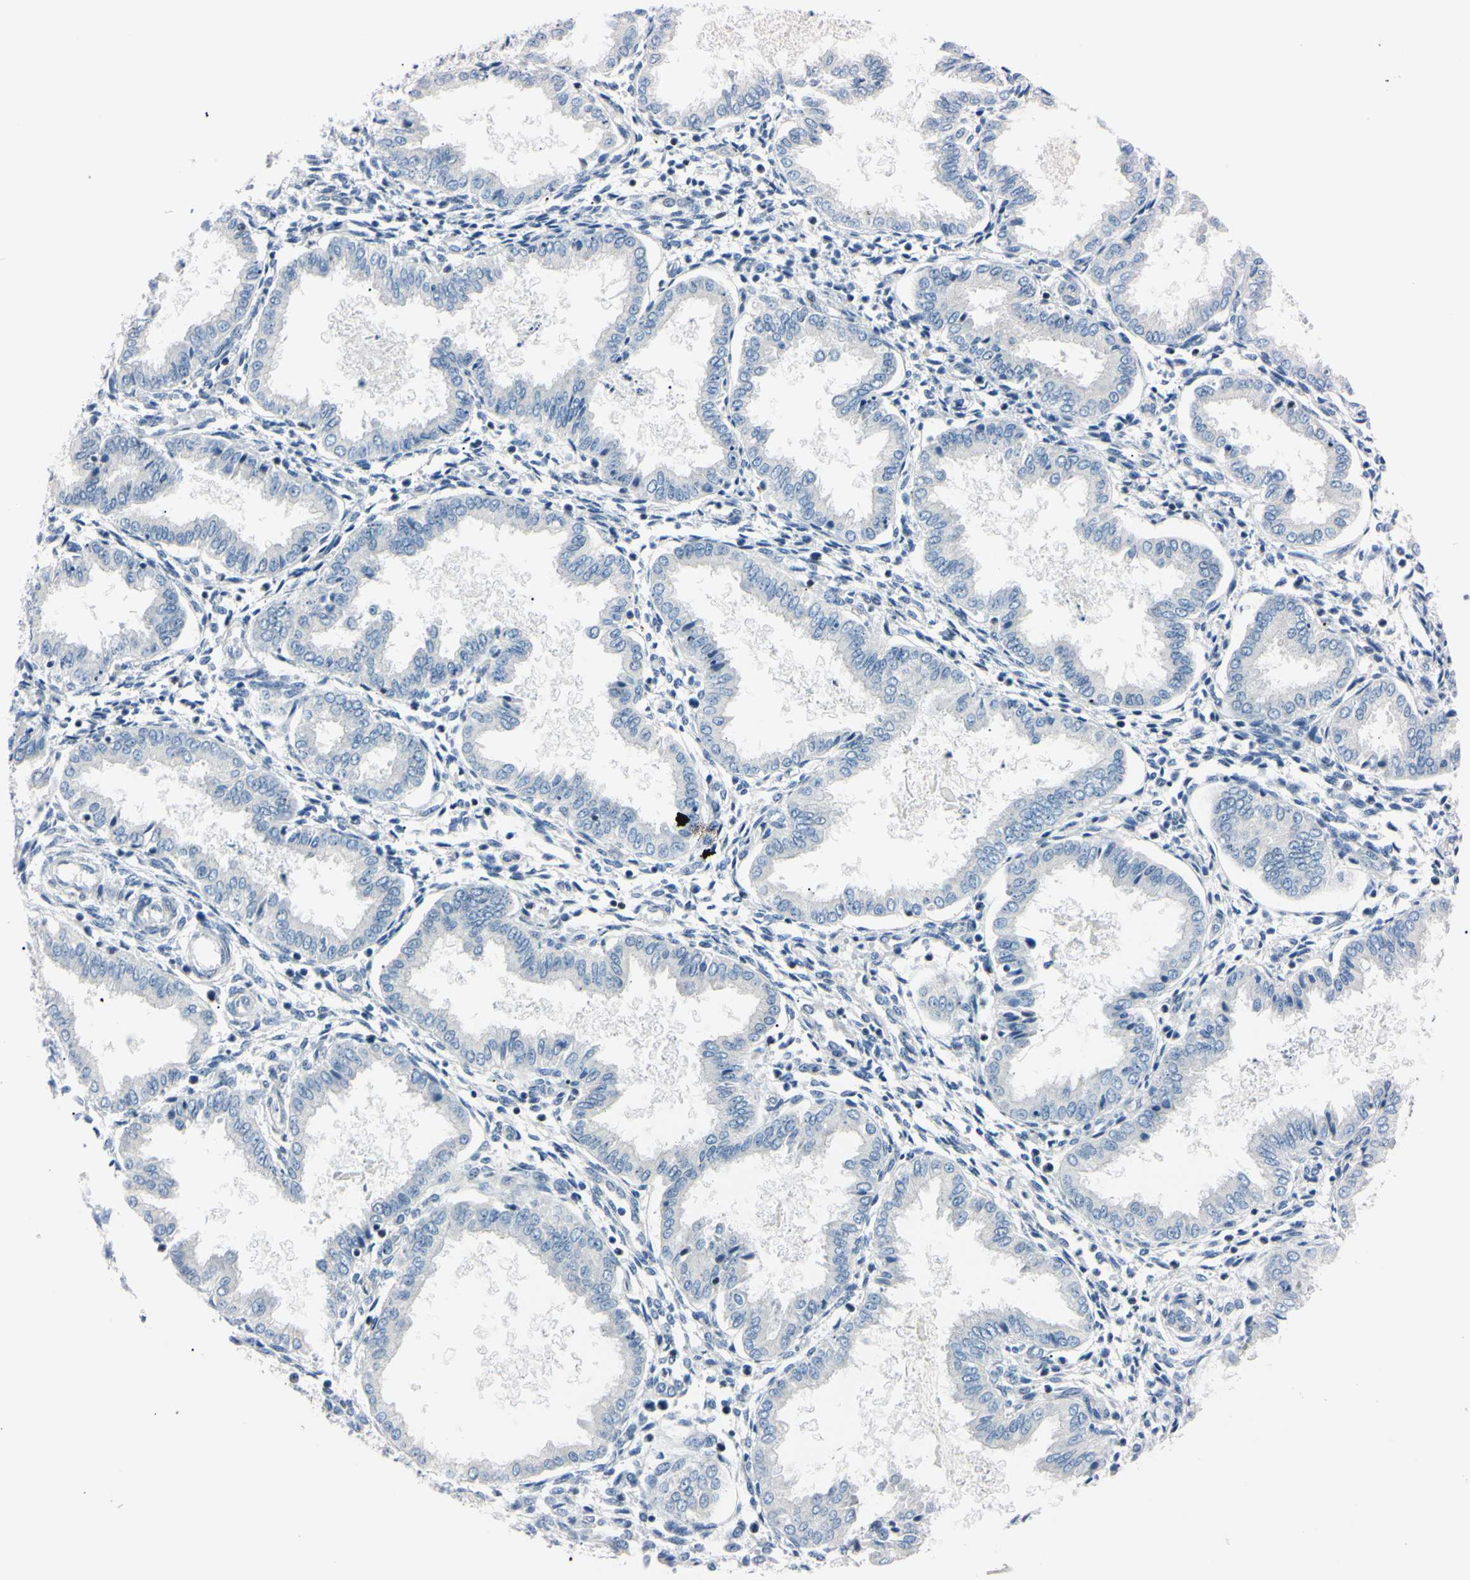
{"staining": {"intensity": "negative", "quantity": "none", "location": "none"}, "tissue": "endometrium", "cell_type": "Cells in endometrial stroma", "image_type": "normal", "snomed": [{"axis": "morphology", "description": "Normal tissue, NOS"}, {"axis": "topography", "description": "Endometrium"}], "caption": "IHC of normal human endometrium reveals no staining in cells in endometrial stroma.", "gene": "C1orf174", "patient": {"sex": "female", "age": 33}}